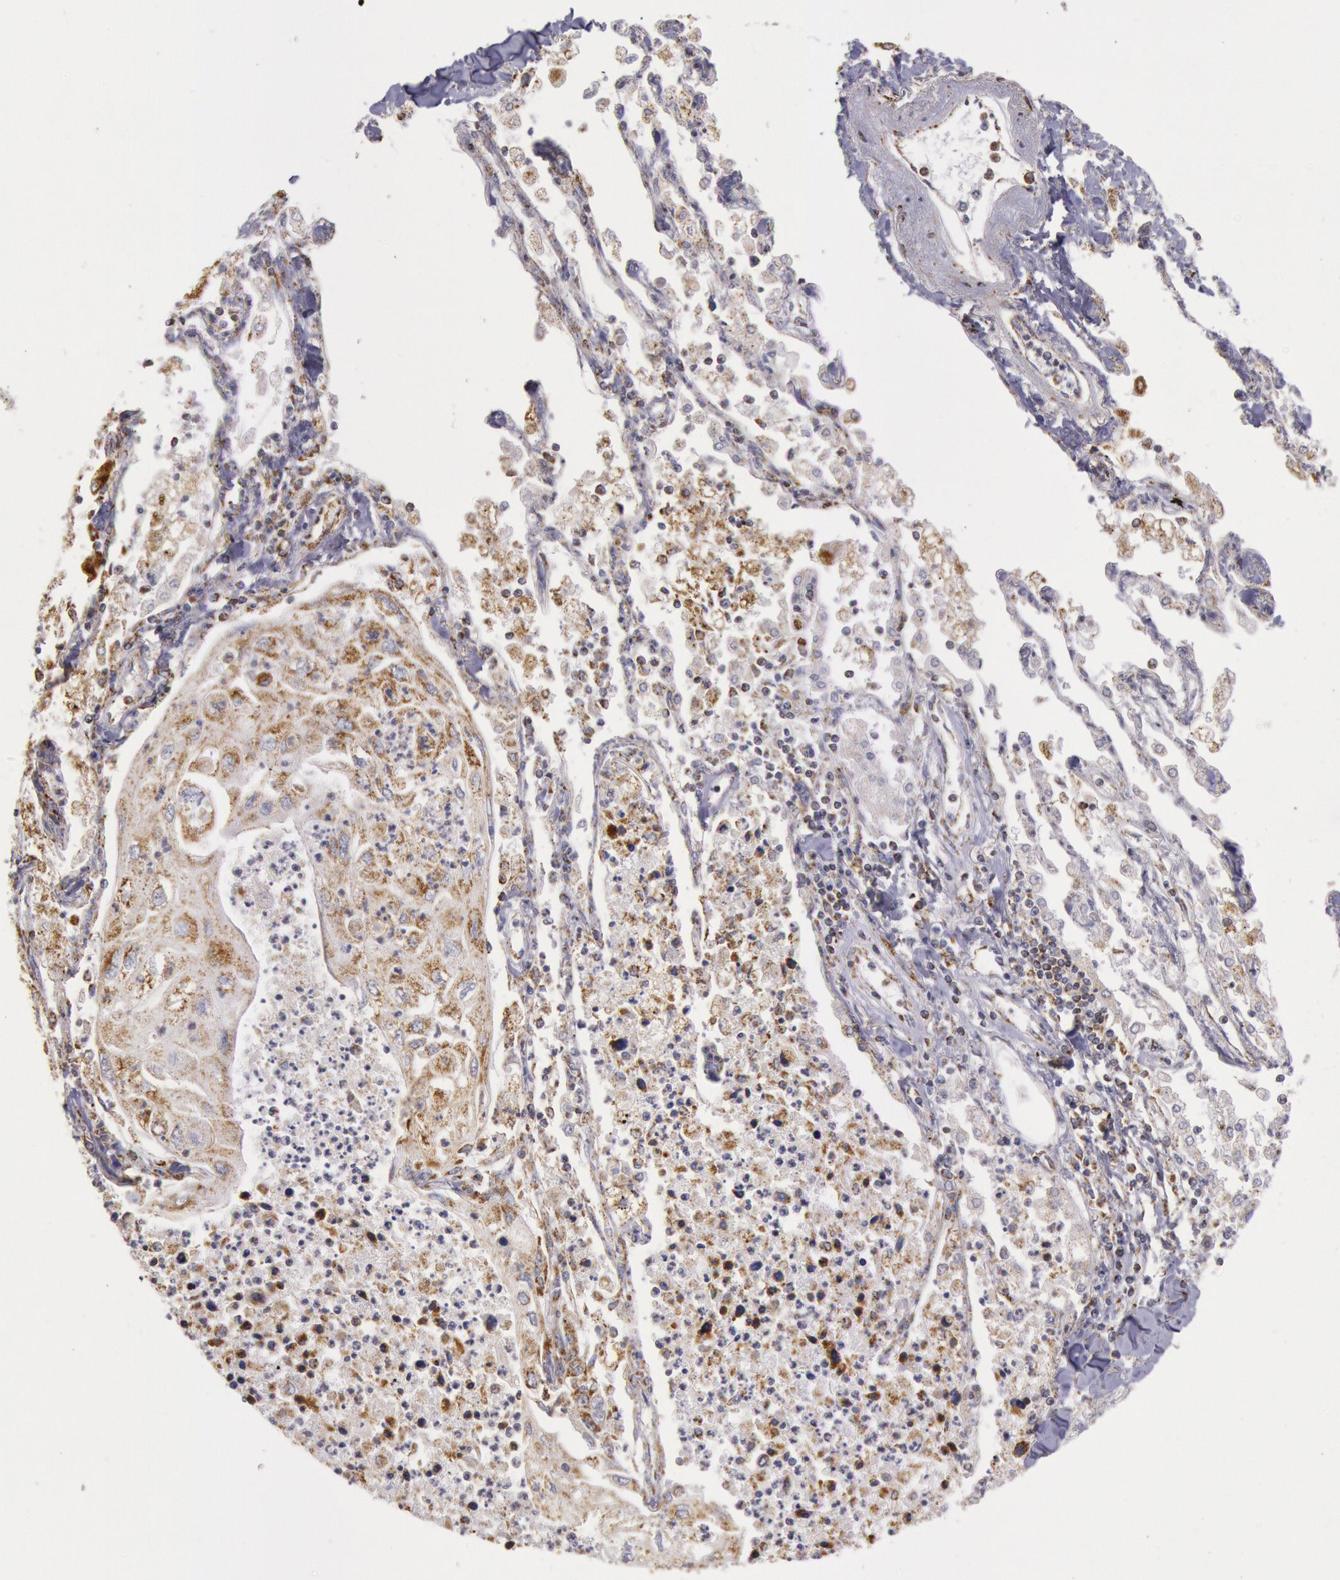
{"staining": {"intensity": "moderate", "quantity": ">75%", "location": "cytoplasmic/membranous"}, "tissue": "lung cancer", "cell_type": "Tumor cells", "image_type": "cancer", "snomed": [{"axis": "morphology", "description": "Squamous cell carcinoma, NOS"}, {"axis": "topography", "description": "Lung"}], "caption": "High-power microscopy captured an immunohistochemistry (IHC) image of lung squamous cell carcinoma, revealing moderate cytoplasmic/membranous staining in about >75% of tumor cells.", "gene": "CYC1", "patient": {"sex": "male", "age": 75}}